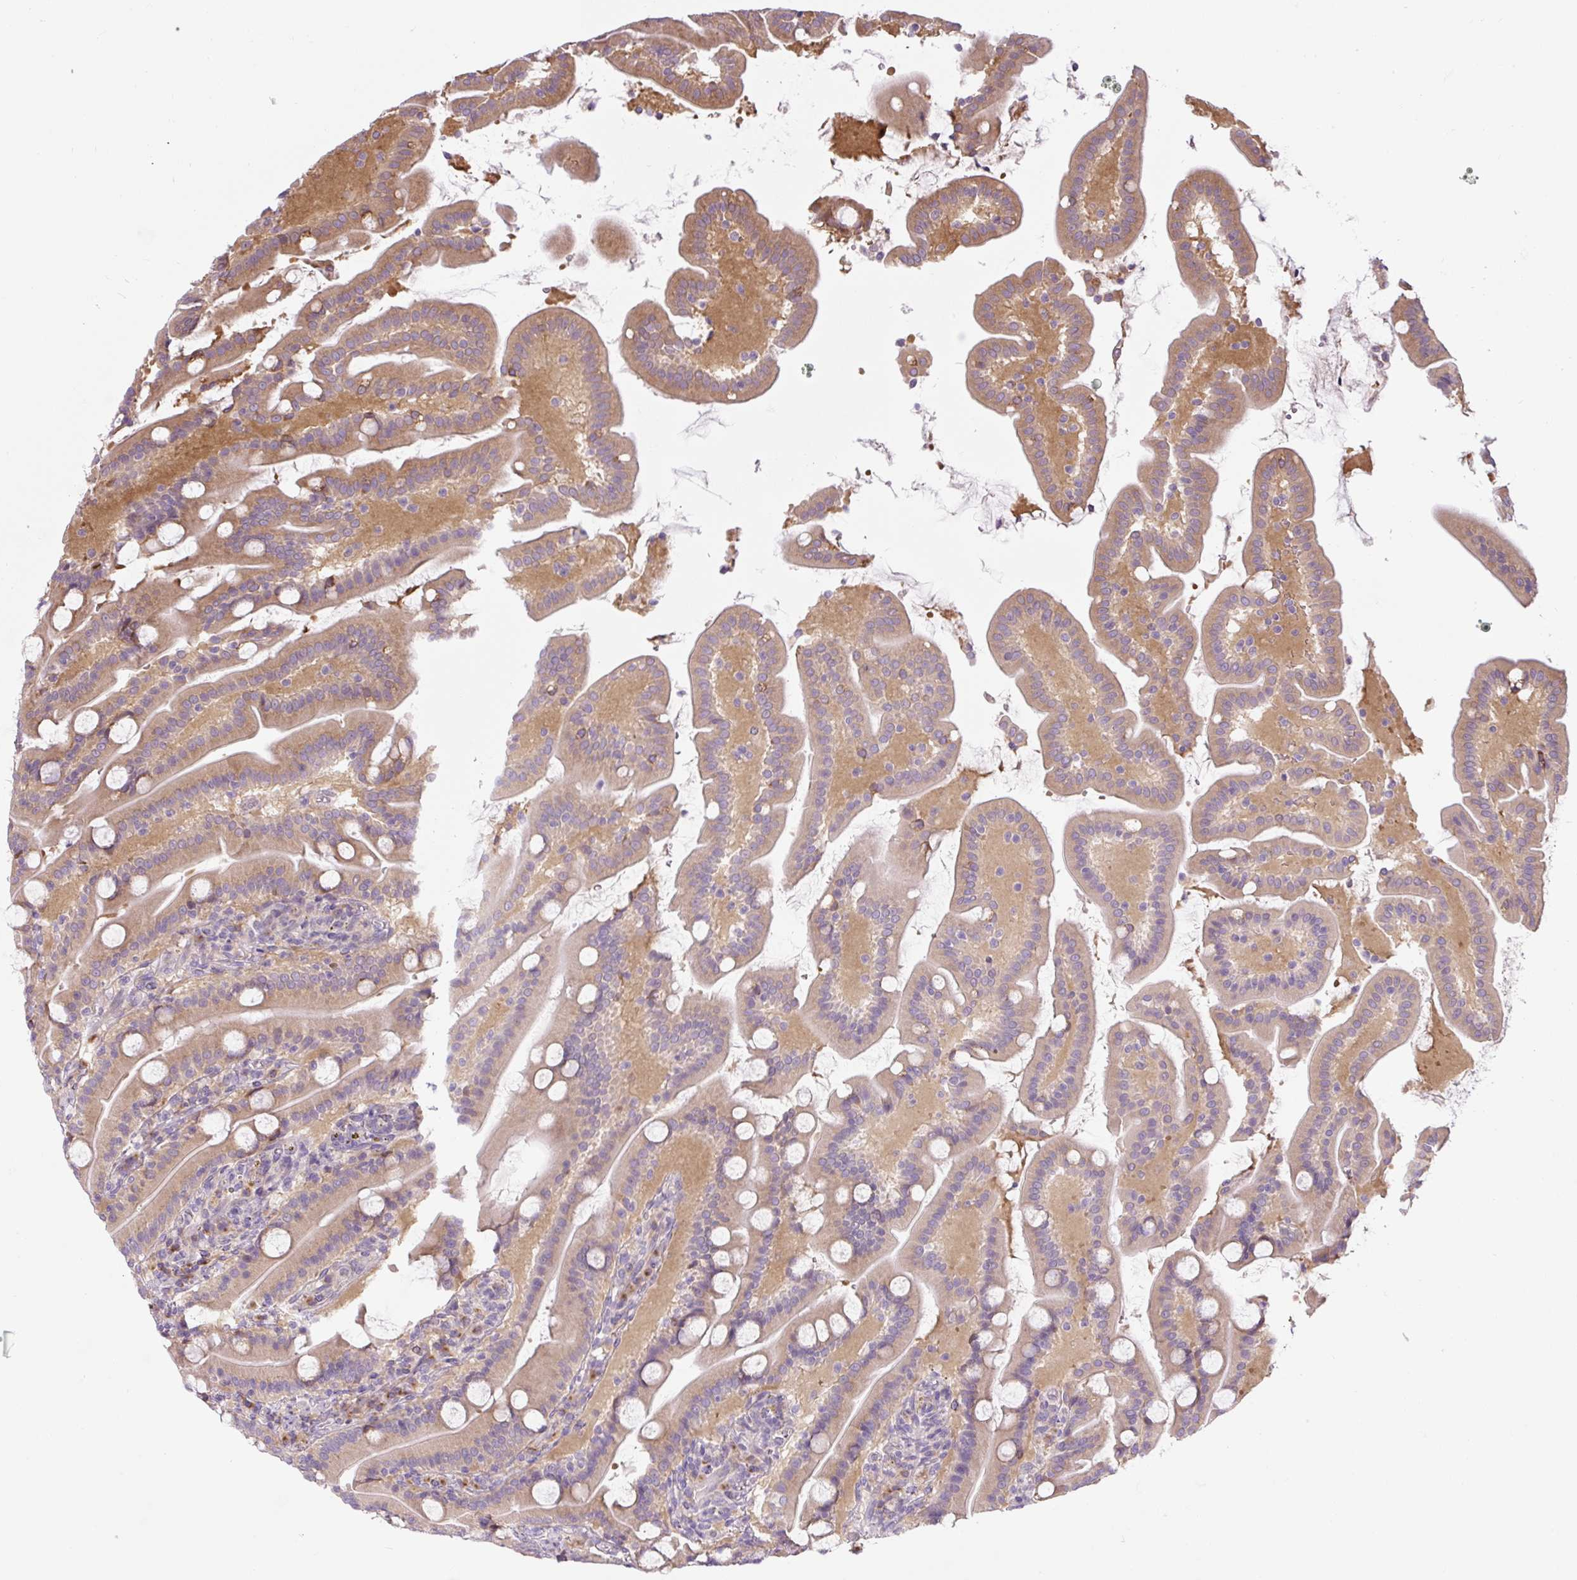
{"staining": {"intensity": "moderate", "quantity": ">75%", "location": "cytoplasmic/membranous"}, "tissue": "duodenum", "cell_type": "Glandular cells", "image_type": "normal", "snomed": [{"axis": "morphology", "description": "Normal tissue, NOS"}, {"axis": "topography", "description": "Duodenum"}], "caption": "IHC image of unremarkable duodenum: human duodenum stained using IHC shows medium levels of moderate protein expression localized specifically in the cytoplasmic/membranous of glandular cells, appearing as a cytoplasmic/membranous brown color.", "gene": "MLX", "patient": {"sex": "male", "age": 55}}